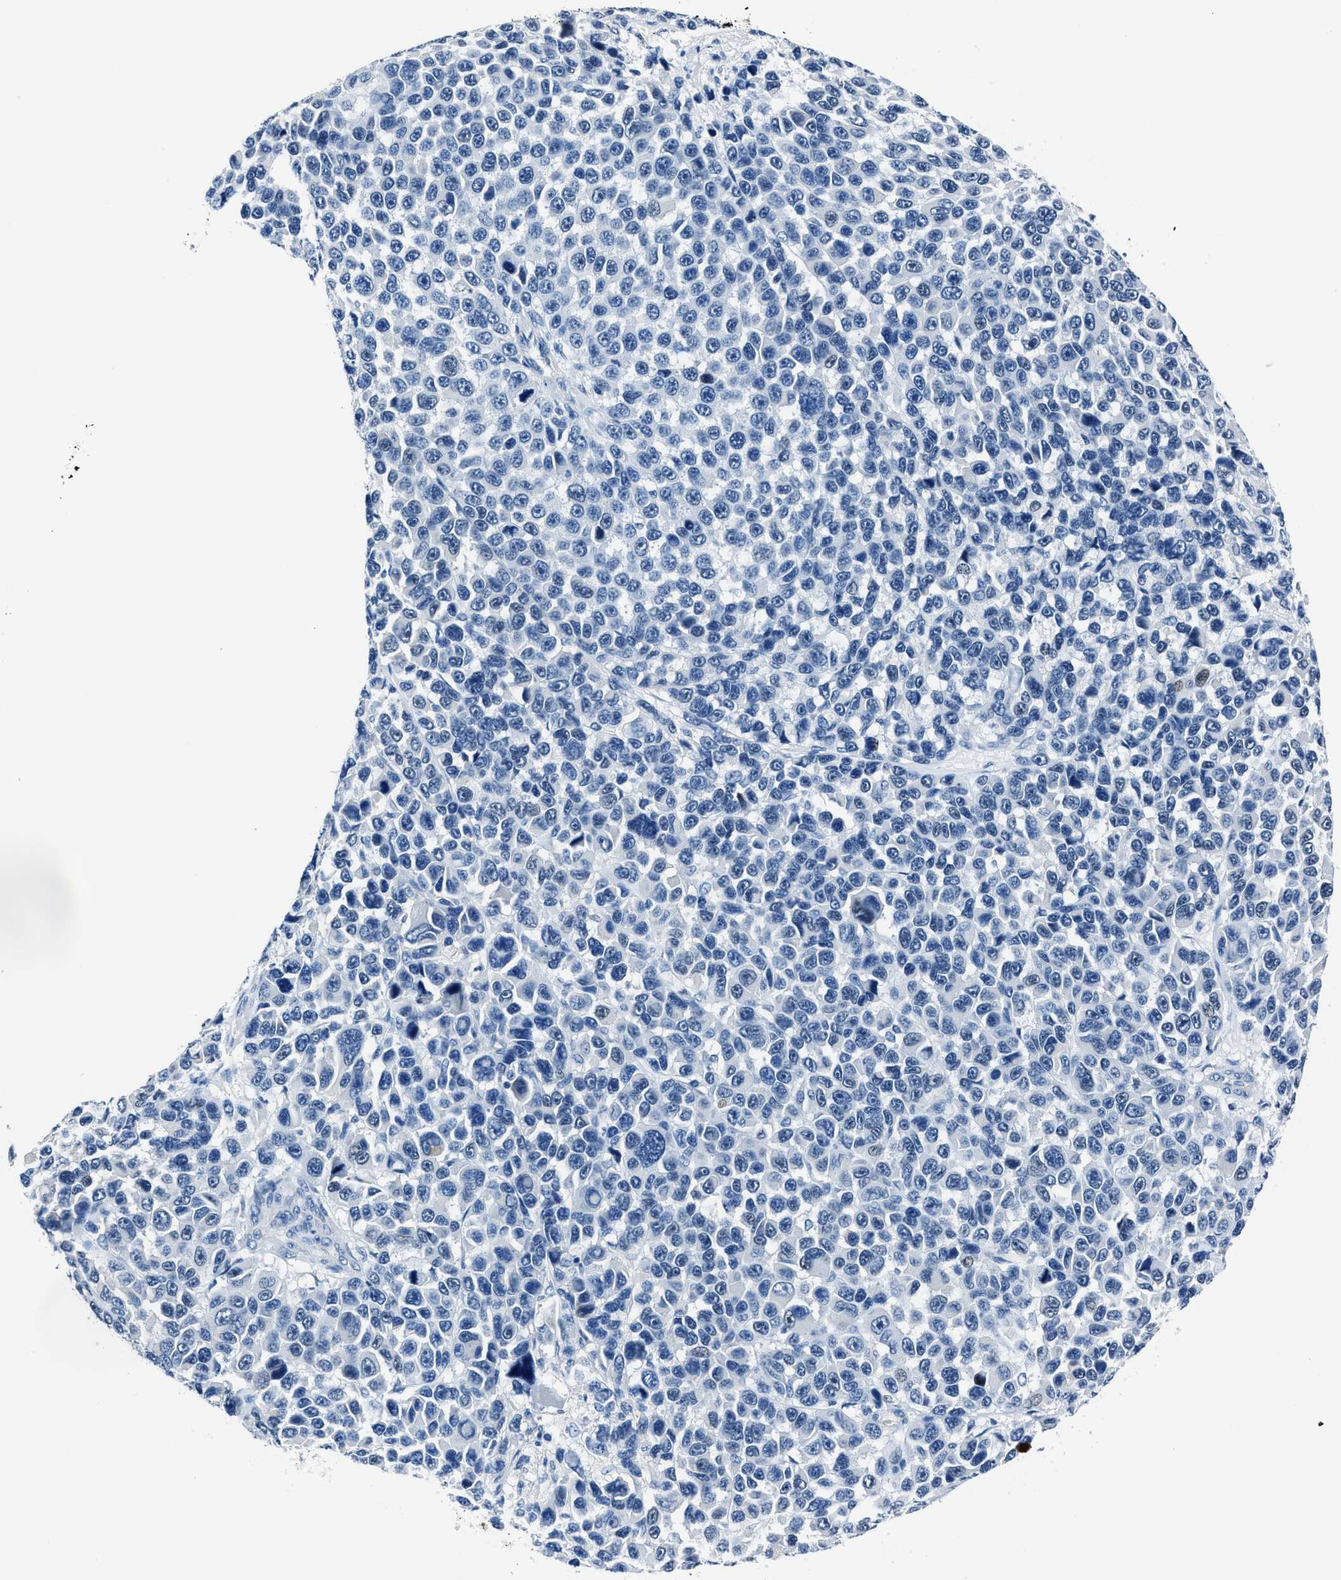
{"staining": {"intensity": "negative", "quantity": "none", "location": "none"}, "tissue": "melanoma", "cell_type": "Tumor cells", "image_type": "cancer", "snomed": [{"axis": "morphology", "description": "Malignant melanoma, NOS"}, {"axis": "topography", "description": "Skin"}], "caption": "Immunohistochemistry (IHC) micrograph of neoplastic tissue: human malignant melanoma stained with DAB (3,3'-diaminobenzidine) displays no significant protein staining in tumor cells.", "gene": "NACAD", "patient": {"sex": "male", "age": 53}}